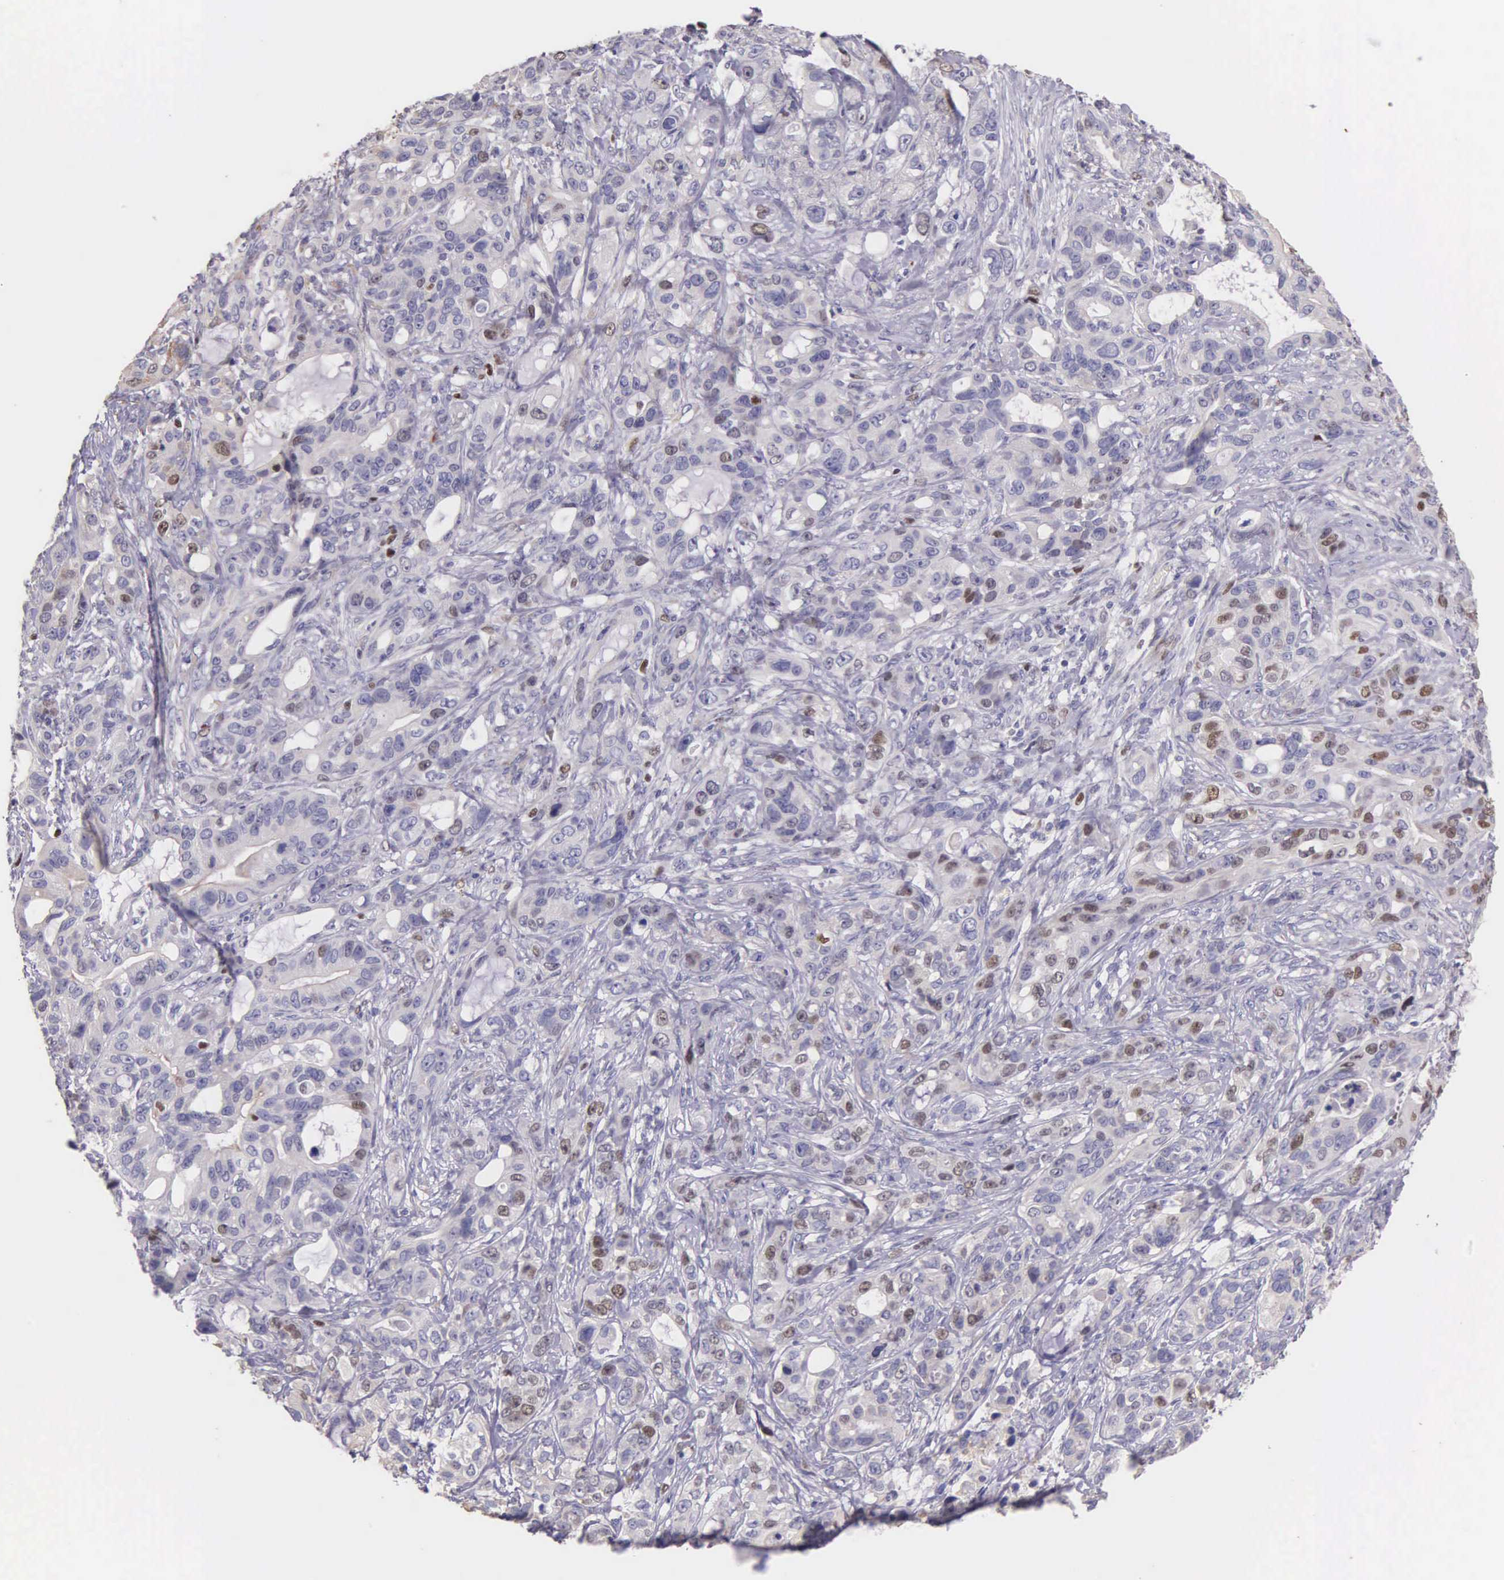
{"staining": {"intensity": "weak", "quantity": "<25%", "location": "nuclear"}, "tissue": "stomach cancer", "cell_type": "Tumor cells", "image_type": "cancer", "snomed": [{"axis": "morphology", "description": "Adenocarcinoma, NOS"}, {"axis": "topography", "description": "Stomach, upper"}], "caption": "Stomach cancer (adenocarcinoma) was stained to show a protein in brown. There is no significant positivity in tumor cells.", "gene": "MCM5", "patient": {"sex": "male", "age": 47}}